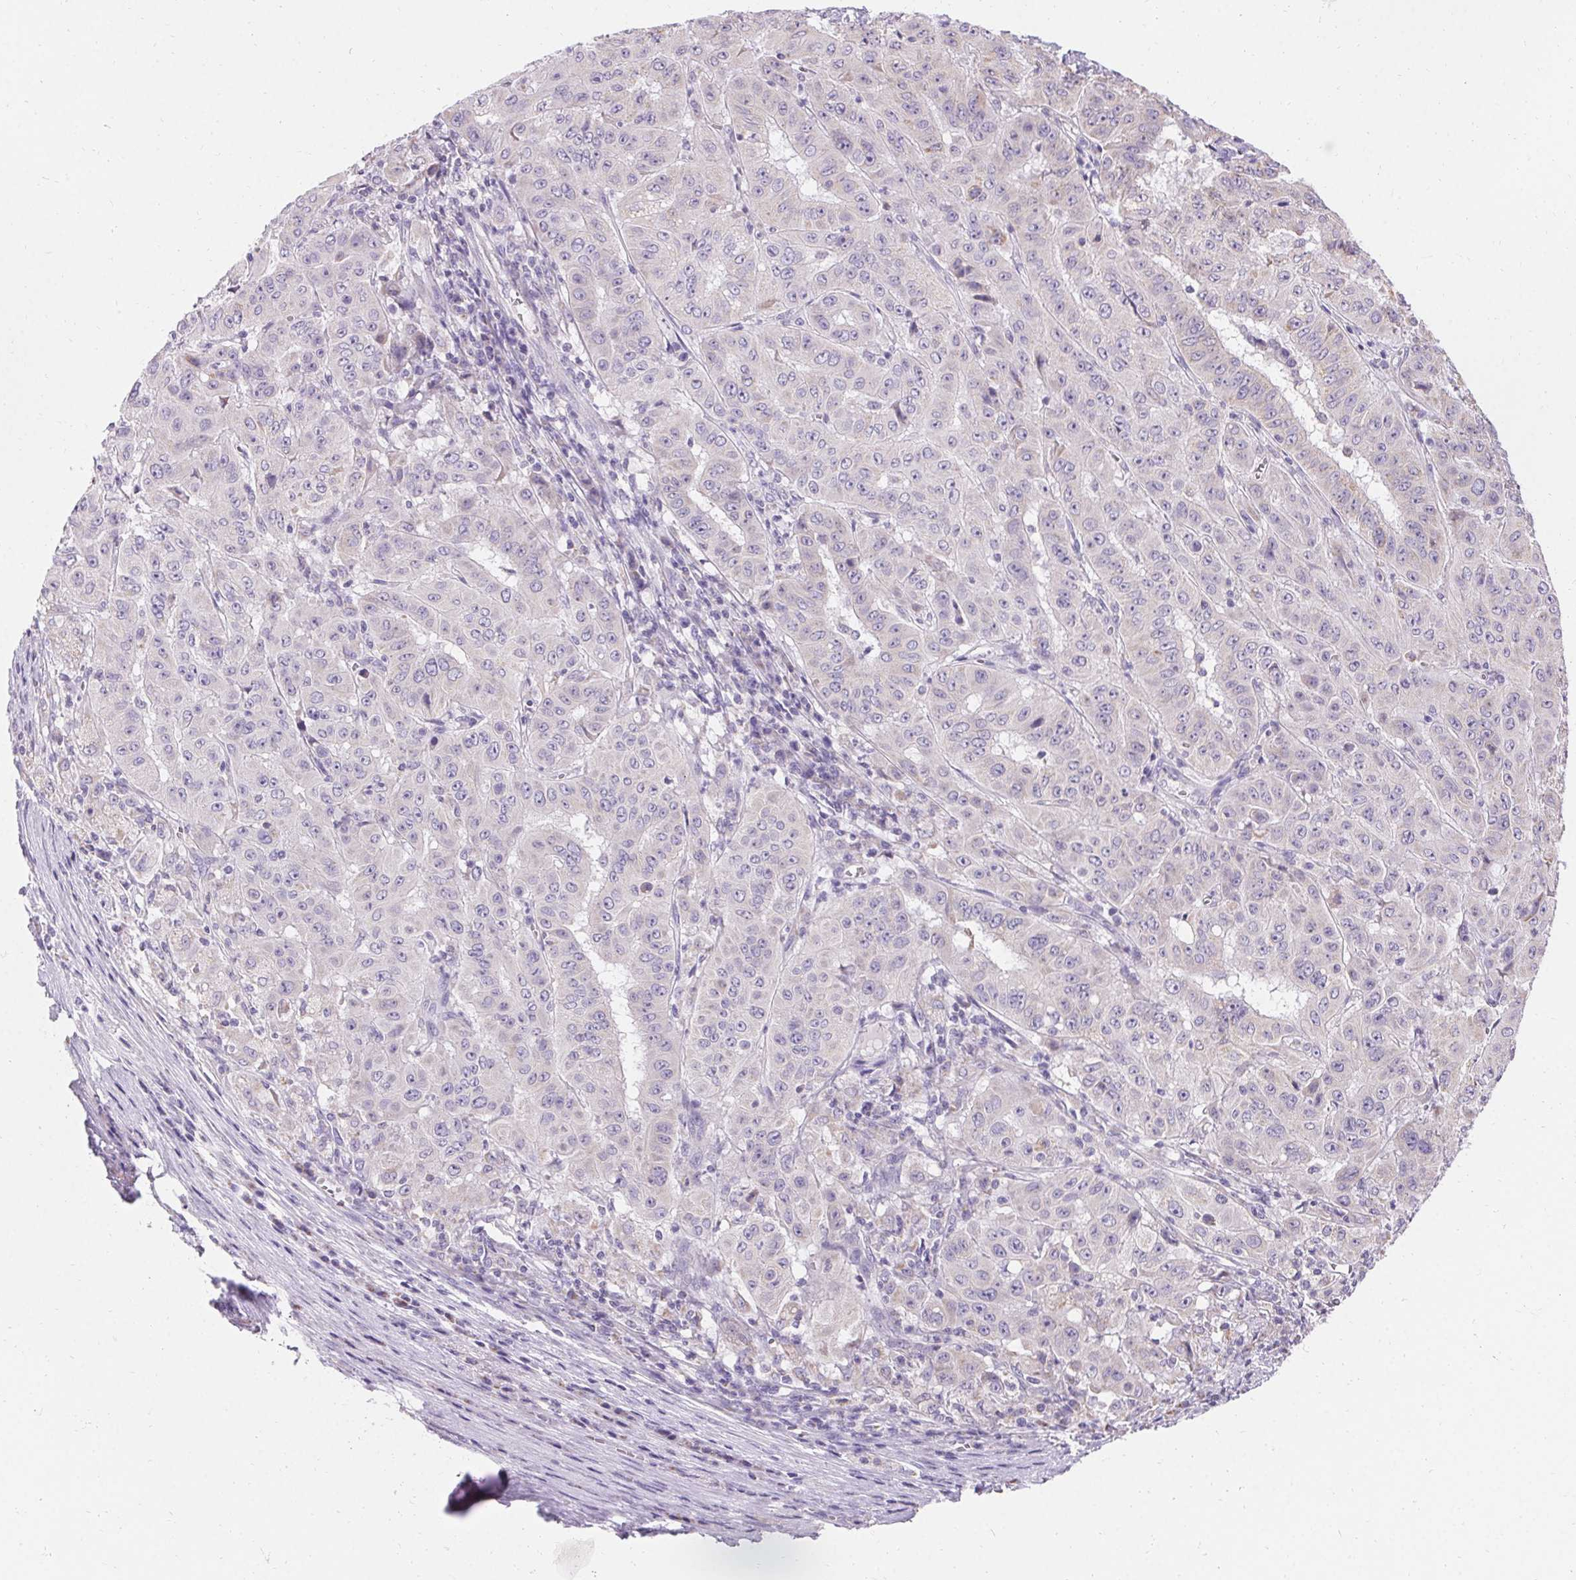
{"staining": {"intensity": "negative", "quantity": "none", "location": "none"}, "tissue": "pancreatic cancer", "cell_type": "Tumor cells", "image_type": "cancer", "snomed": [{"axis": "morphology", "description": "Adenocarcinoma, NOS"}, {"axis": "topography", "description": "Pancreas"}], "caption": "Immunohistochemistry histopathology image of adenocarcinoma (pancreatic) stained for a protein (brown), which demonstrates no staining in tumor cells.", "gene": "ASGR2", "patient": {"sex": "male", "age": 63}}